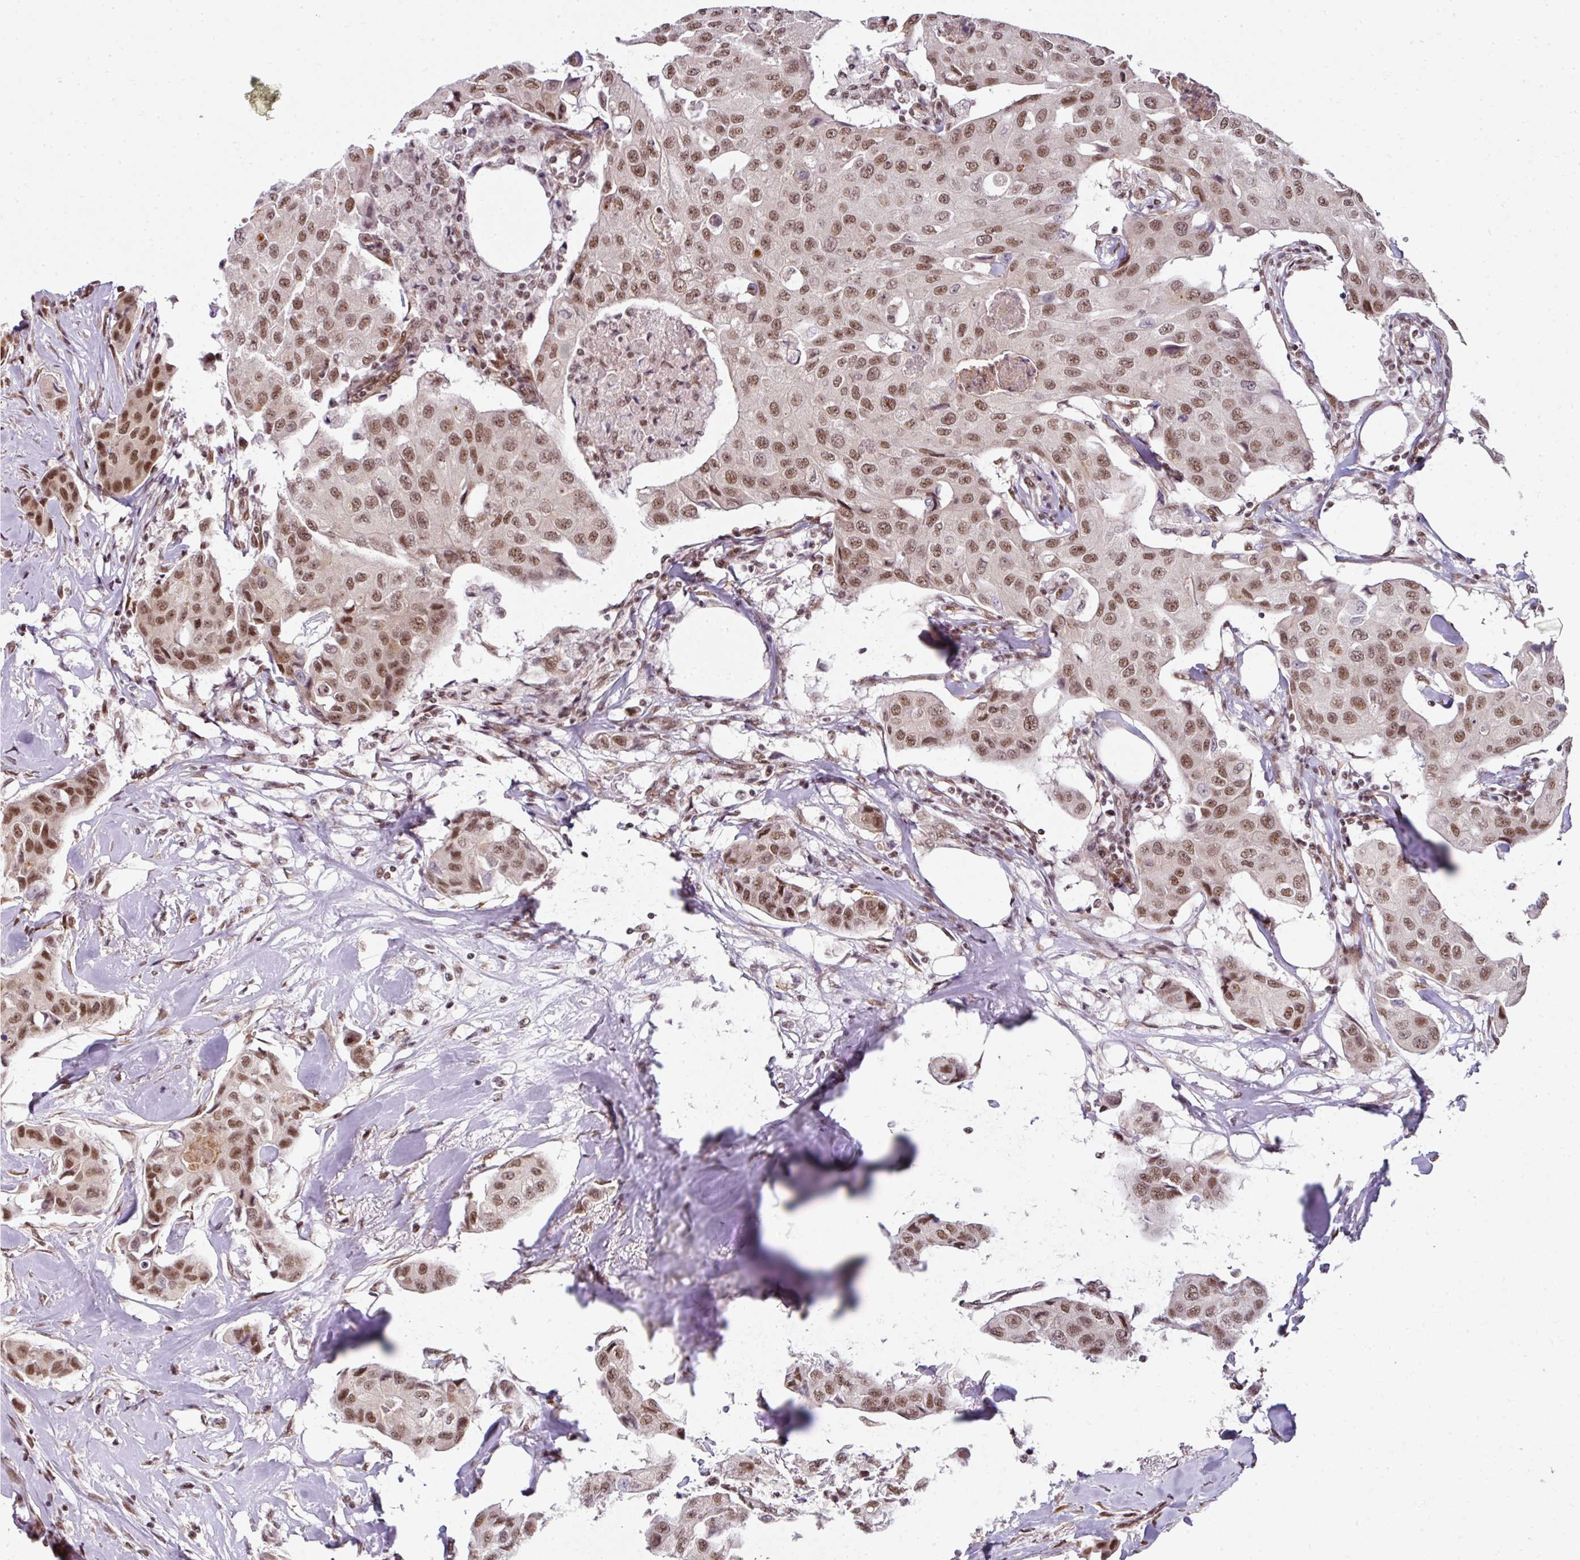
{"staining": {"intensity": "moderate", "quantity": ">75%", "location": "nuclear"}, "tissue": "breast cancer", "cell_type": "Tumor cells", "image_type": "cancer", "snomed": [{"axis": "morphology", "description": "Duct carcinoma"}, {"axis": "topography", "description": "Breast"}], "caption": "Immunohistochemical staining of human breast cancer (intraductal carcinoma) displays moderate nuclear protein positivity in approximately >75% of tumor cells.", "gene": "NFYA", "patient": {"sex": "female", "age": 80}}